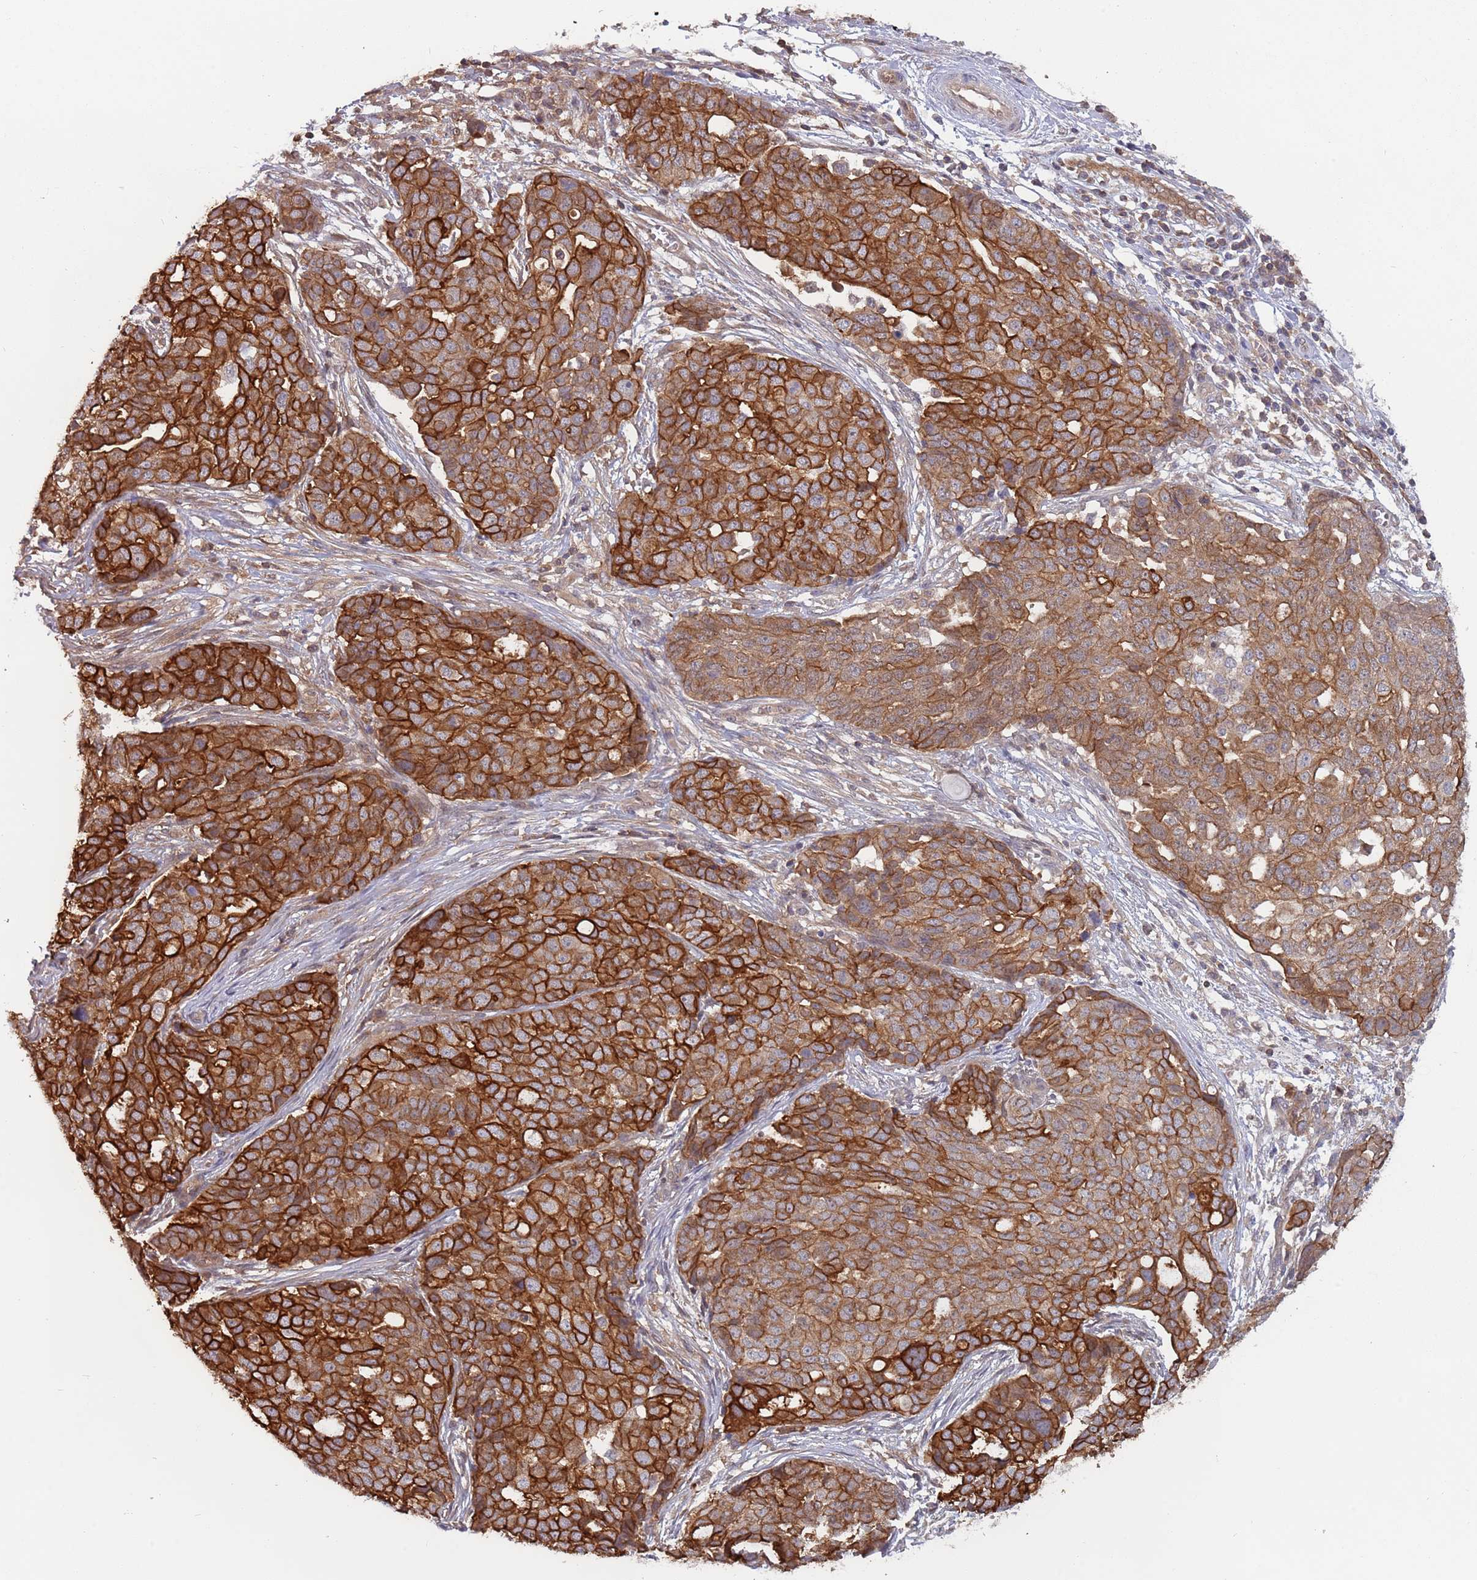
{"staining": {"intensity": "strong", "quantity": ">75%", "location": "cytoplasmic/membranous"}, "tissue": "ovarian cancer", "cell_type": "Tumor cells", "image_type": "cancer", "snomed": [{"axis": "morphology", "description": "Cystadenocarcinoma, serous, NOS"}, {"axis": "topography", "description": "Soft tissue"}, {"axis": "topography", "description": "Ovary"}], "caption": "This is an image of immunohistochemistry staining of ovarian serous cystadenocarcinoma, which shows strong positivity in the cytoplasmic/membranous of tumor cells.", "gene": "GSDMD", "patient": {"sex": "female", "age": 57}}